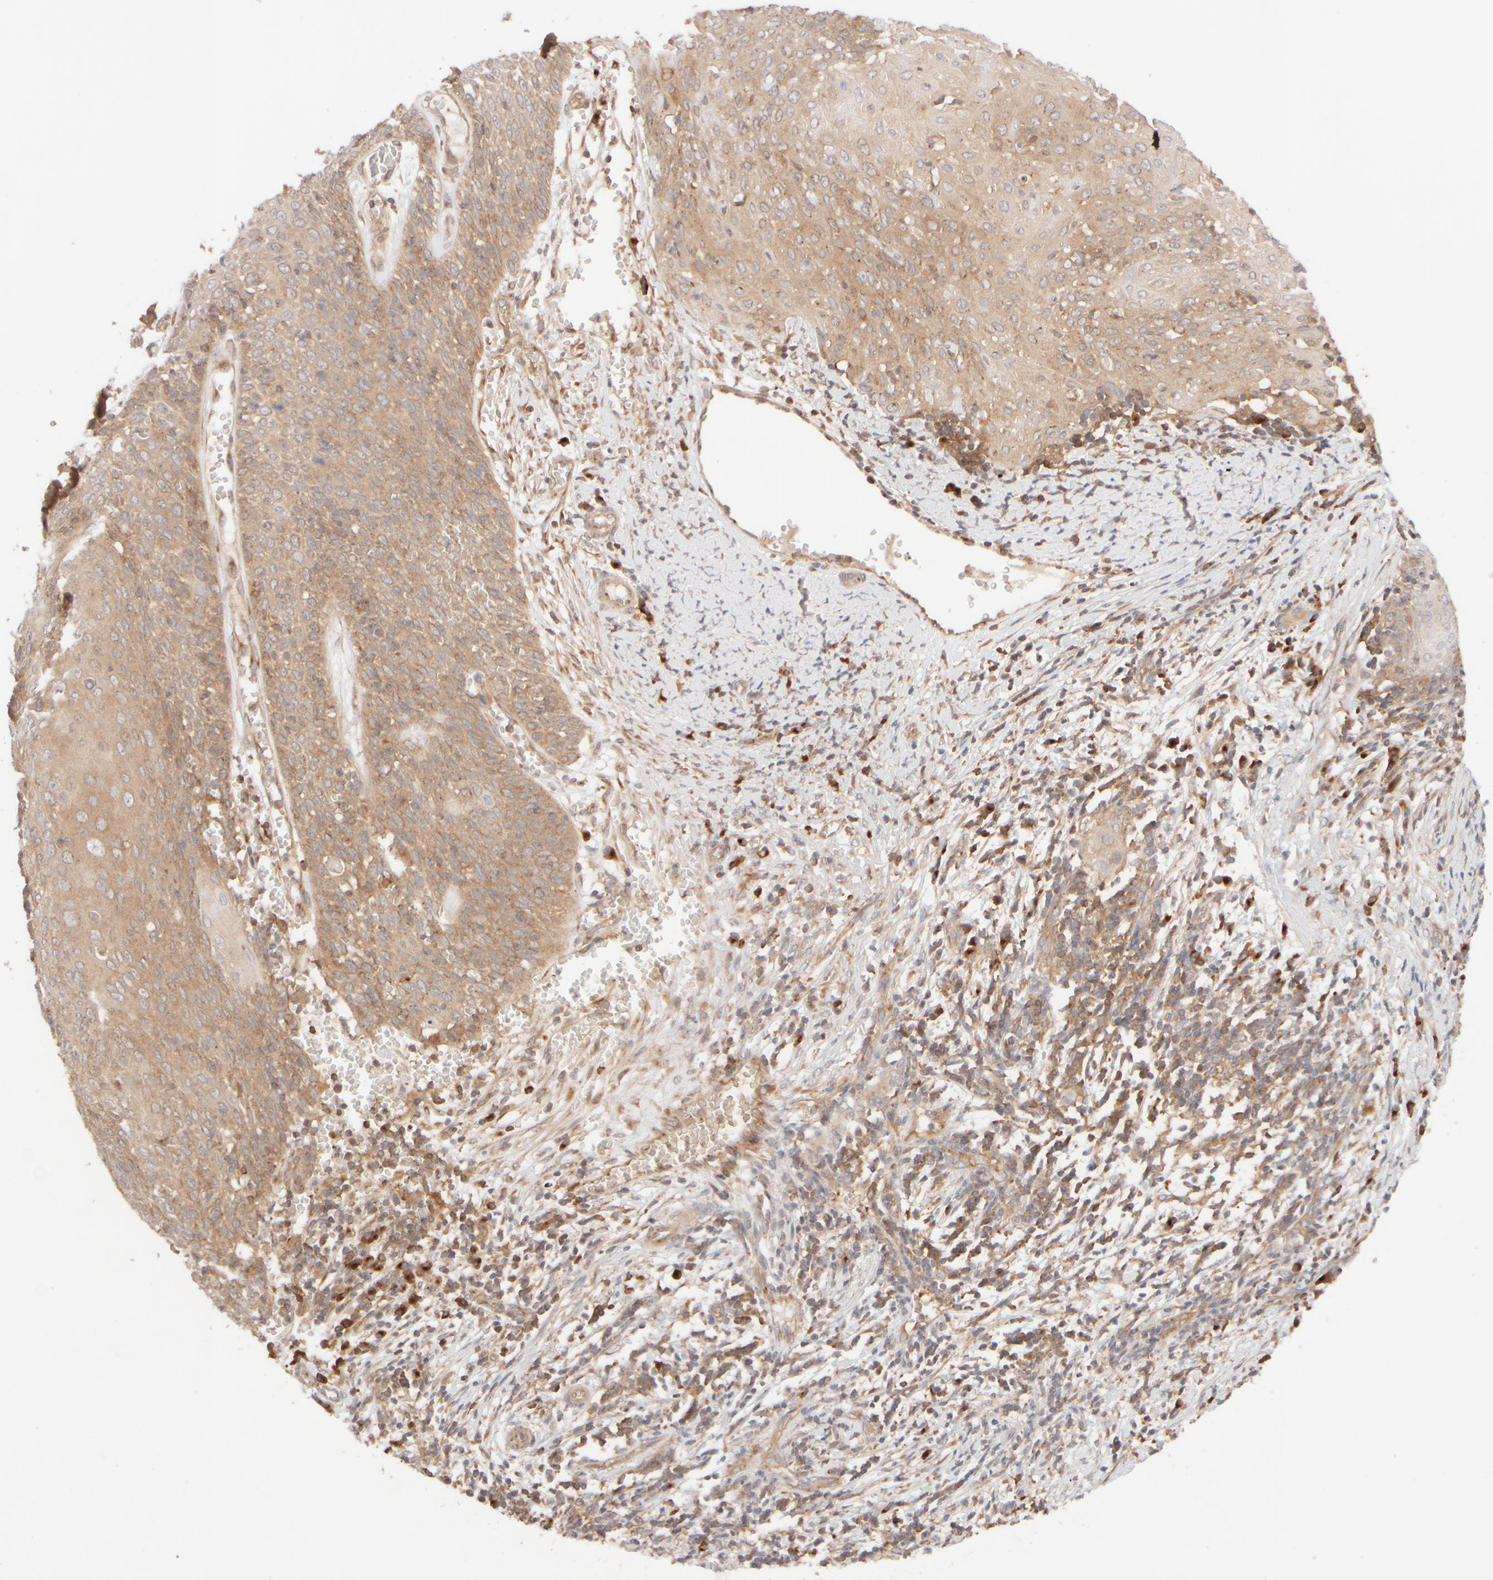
{"staining": {"intensity": "weak", "quantity": ">75%", "location": "cytoplasmic/membranous"}, "tissue": "cervical cancer", "cell_type": "Tumor cells", "image_type": "cancer", "snomed": [{"axis": "morphology", "description": "Squamous cell carcinoma, NOS"}, {"axis": "topography", "description": "Cervix"}], "caption": "There is low levels of weak cytoplasmic/membranous staining in tumor cells of cervical cancer (squamous cell carcinoma), as demonstrated by immunohistochemical staining (brown color).", "gene": "RABEP1", "patient": {"sex": "female", "age": 39}}